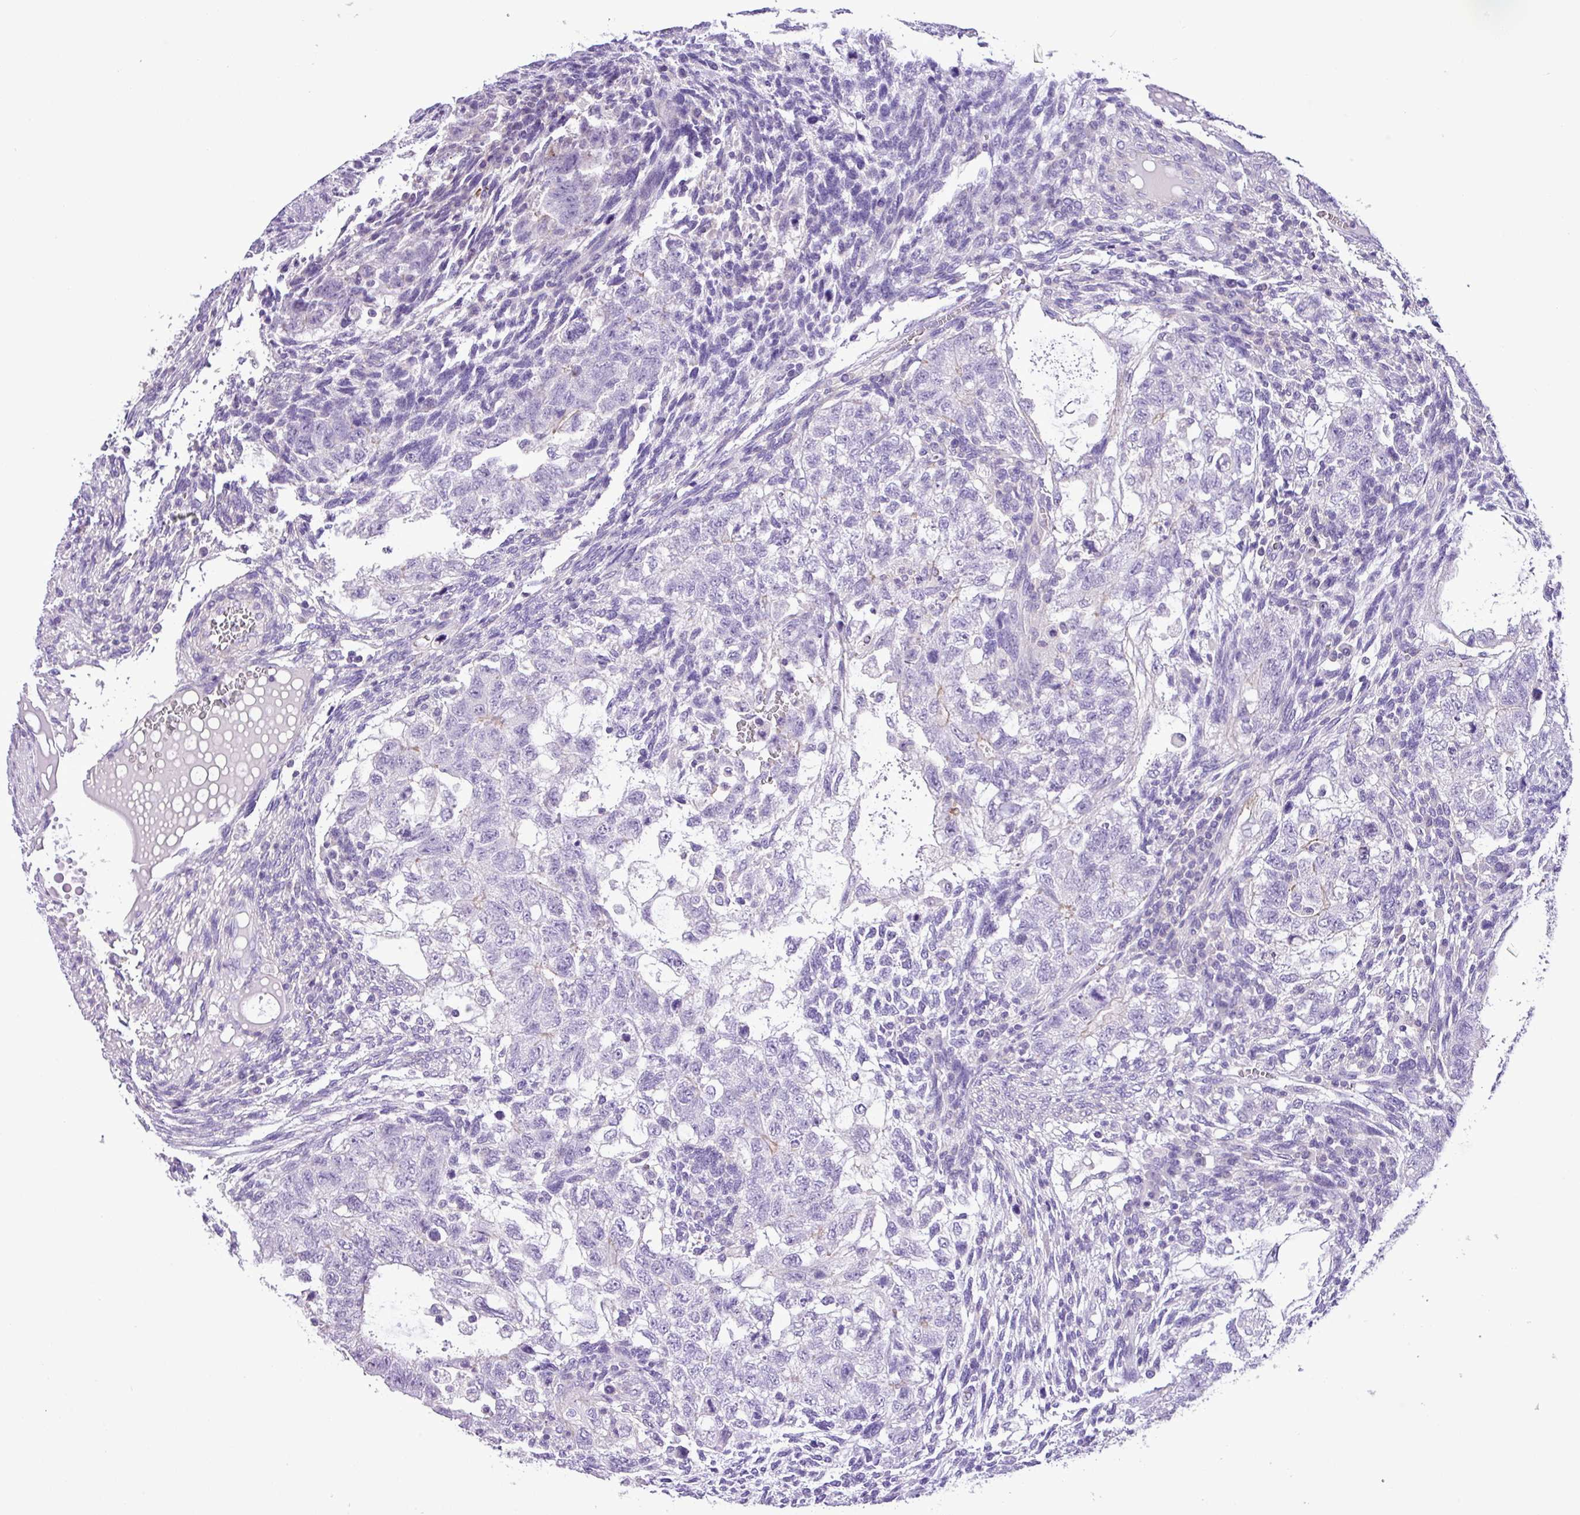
{"staining": {"intensity": "negative", "quantity": "none", "location": "none"}, "tissue": "testis cancer", "cell_type": "Tumor cells", "image_type": "cancer", "snomed": [{"axis": "morphology", "description": "Carcinoma, Embryonal, NOS"}, {"axis": "topography", "description": "Testis"}], "caption": "Immunohistochemistry (IHC) of human testis cancer (embryonal carcinoma) displays no staining in tumor cells.", "gene": "ZNF334", "patient": {"sex": "male", "age": 37}}